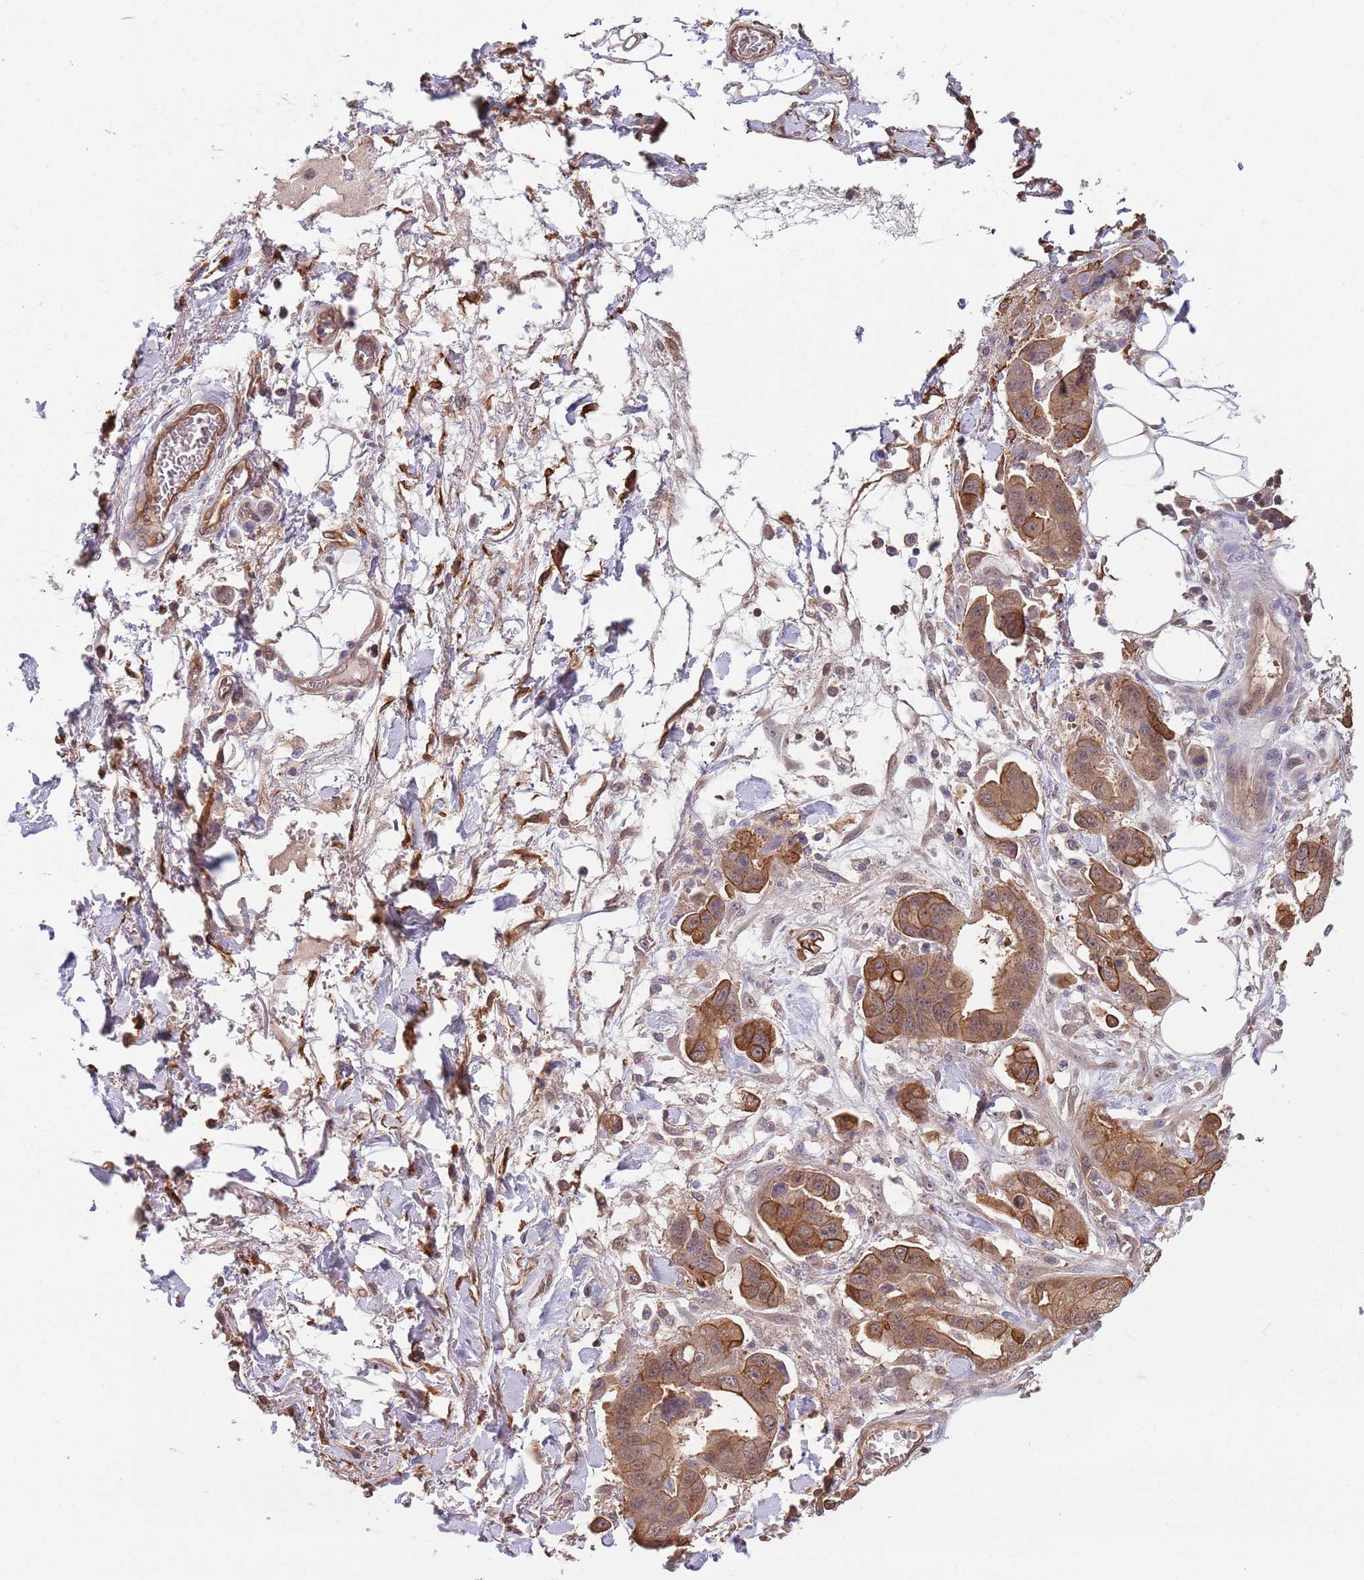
{"staining": {"intensity": "moderate", "quantity": ">75%", "location": "cytoplasmic/membranous"}, "tissue": "stomach cancer", "cell_type": "Tumor cells", "image_type": "cancer", "snomed": [{"axis": "morphology", "description": "Adenocarcinoma, NOS"}, {"axis": "topography", "description": "Stomach"}], "caption": "Immunohistochemical staining of stomach cancer (adenocarcinoma) demonstrates medium levels of moderate cytoplasmic/membranous protein positivity in about >75% of tumor cells. (brown staining indicates protein expression, while blue staining denotes nuclei).", "gene": "GSDMD", "patient": {"sex": "male", "age": 62}}